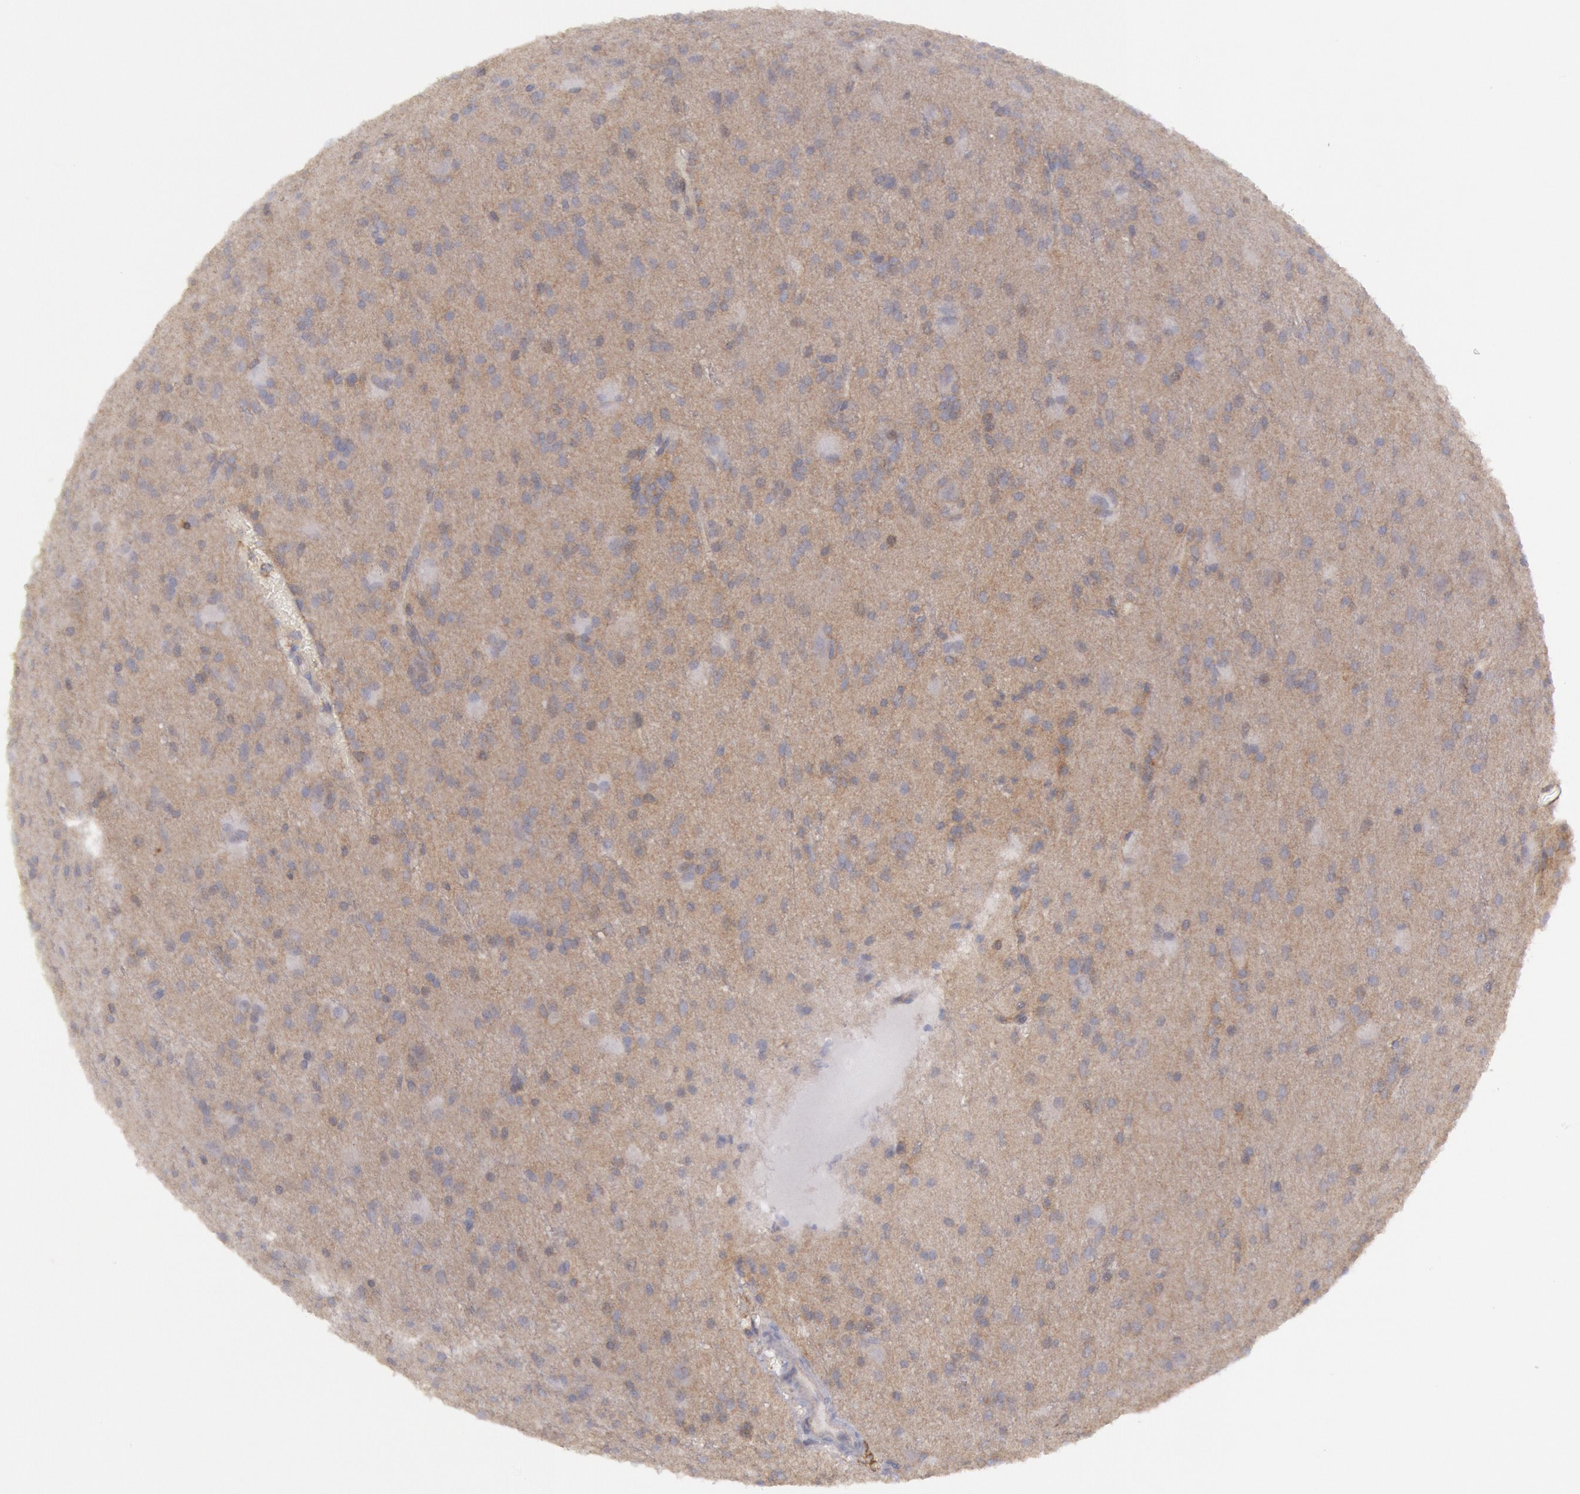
{"staining": {"intensity": "weak", "quantity": "<25%", "location": "cytoplasmic/membranous"}, "tissue": "glioma", "cell_type": "Tumor cells", "image_type": "cancer", "snomed": [{"axis": "morphology", "description": "Glioma, malignant, Low grade"}, {"axis": "topography", "description": "Brain"}], "caption": "Immunohistochemical staining of human glioma displays no significant staining in tumor cells.", "gene": "STX4", "patient": {"sex": "female", "age": 15}}